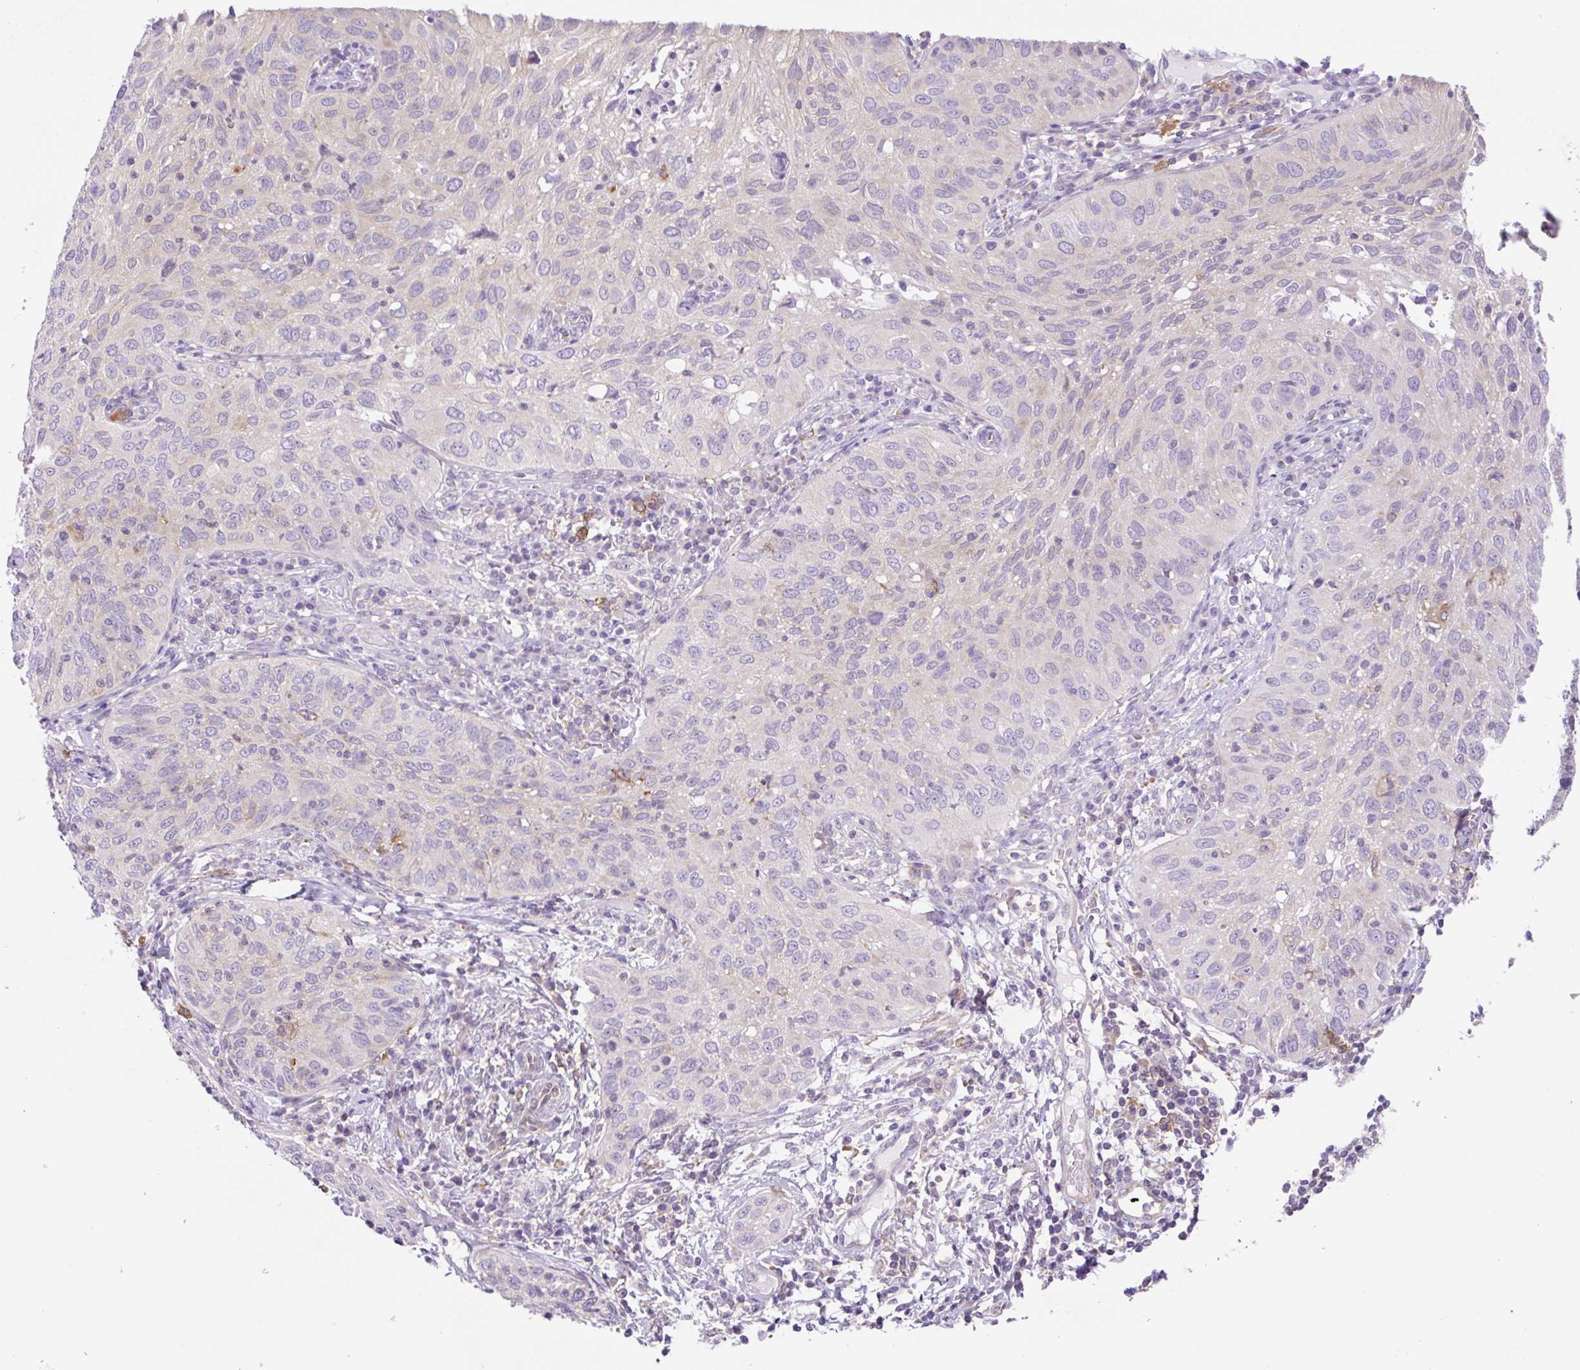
{"staining": {"intensity": "negative", "quantity": "none", "location": "none"}, "tissue": "cervical cancer", "cell_type": "Tumor cells", "image_type": "cancer", "snomed": [{"axis": "morphology", "description": "Squamous cell carcinoma, NOS"}, {"axis": "topography", "description": "Cervix"}], "caption": "Tumor cells are negative for brown protein staining in squamous cell carcinoma (cervical).", "gene": "CAMK2B", "patient": {"sex": "female", "age": 52}}